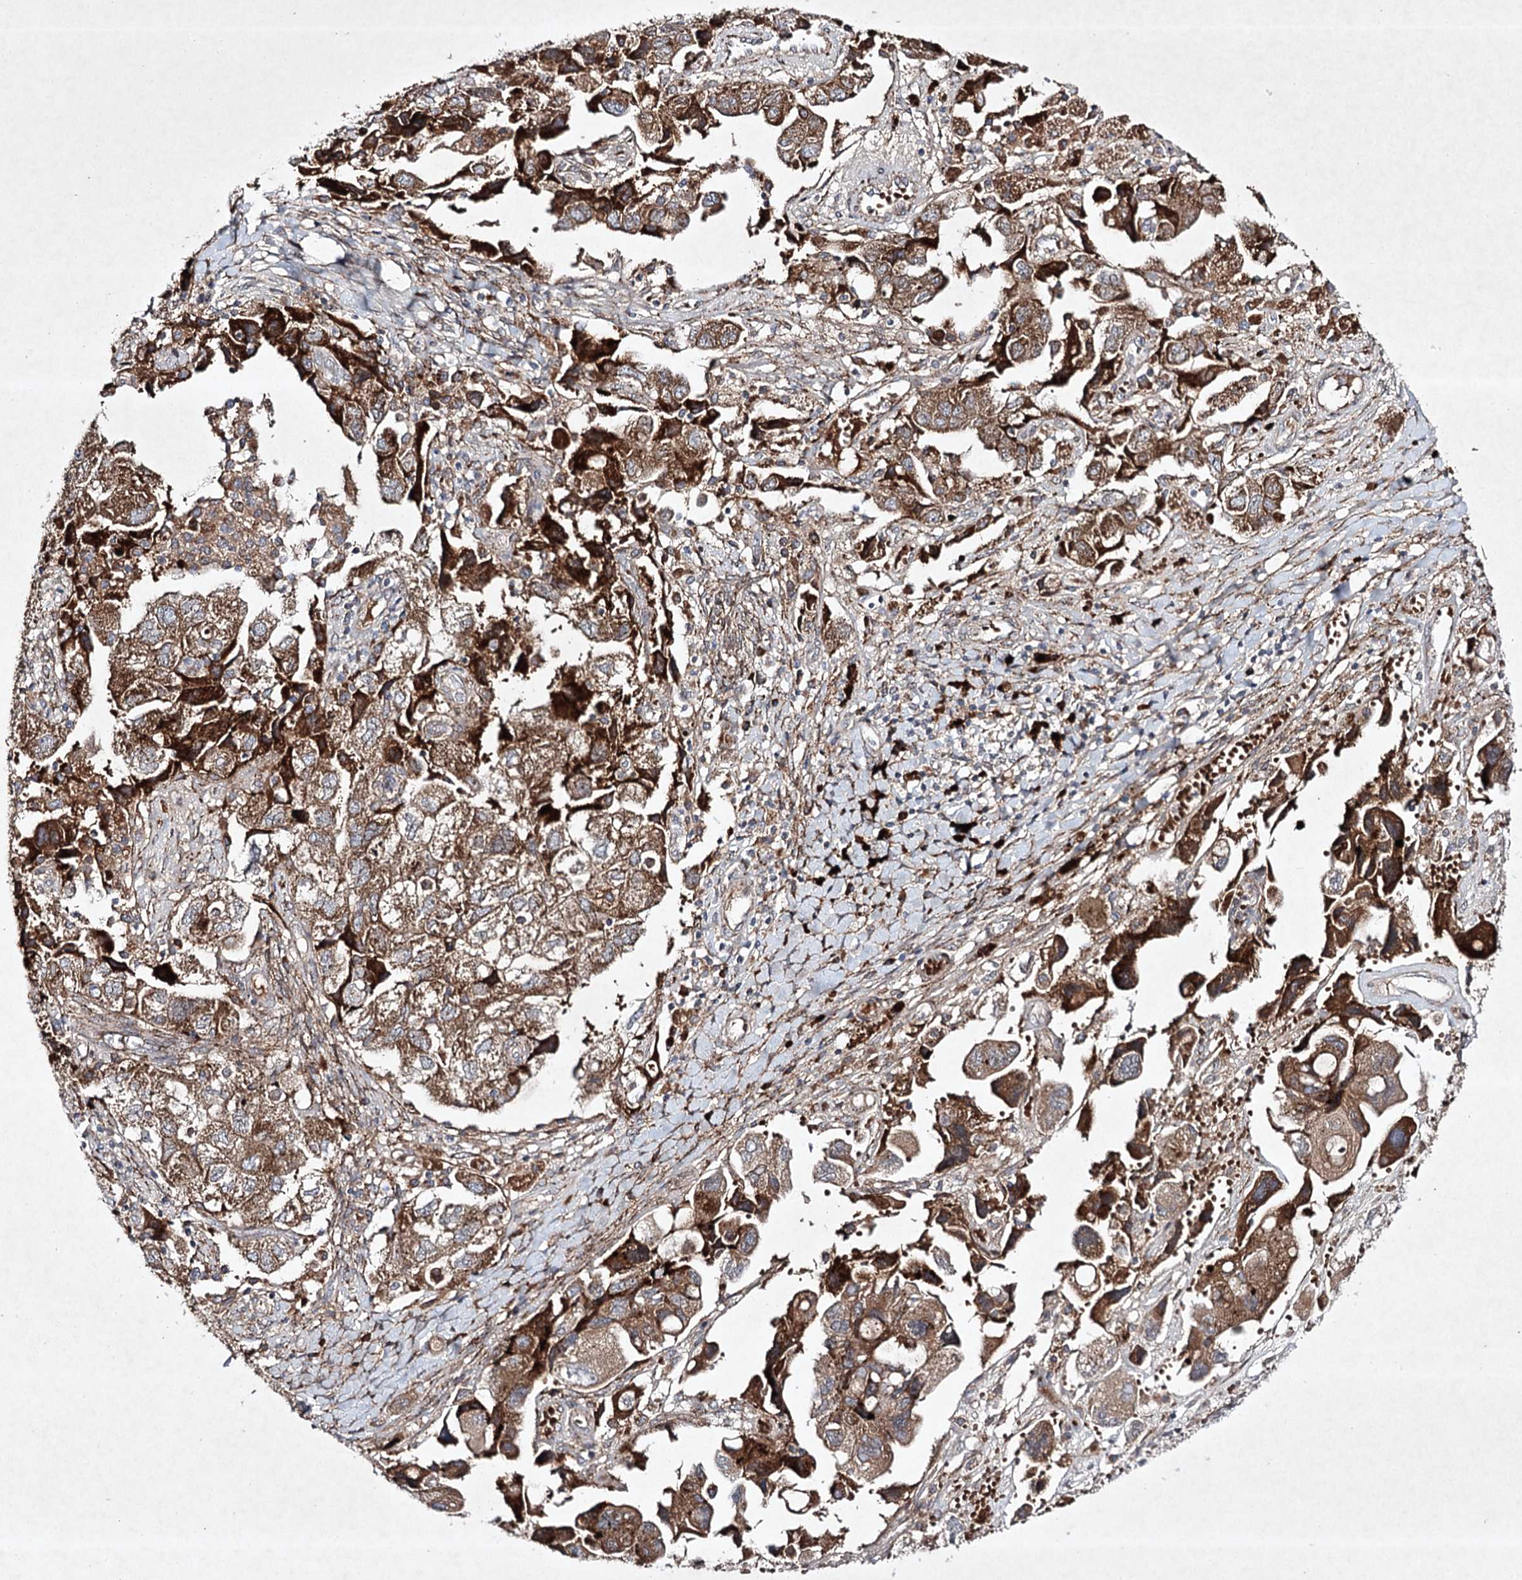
{"staining": {"intensity": "moderate", "quantity": ">75%", "location": "cytoplasmic/membranous"}, "tissue": "ovarian cancer", "cell_type": "Tumor cells", "image_type": "cancer", "snomed": [{"axis": "morphology", "description": "Carcinoma, NOS"}, {"axis": "morphology", "description": "Cystadenocarcinoma, serous, NOS"}, {"axis": "topography", "description": "Ovary"}], "caption": "Protein expression analysis of human serous cystadenocarcinoma (ovarian) reveals moderate cytoplasmic/membranous positivity in about >75% of tumor cells.", "gene": "ALG9", "patient": {"sex": "female", "age": 69}}